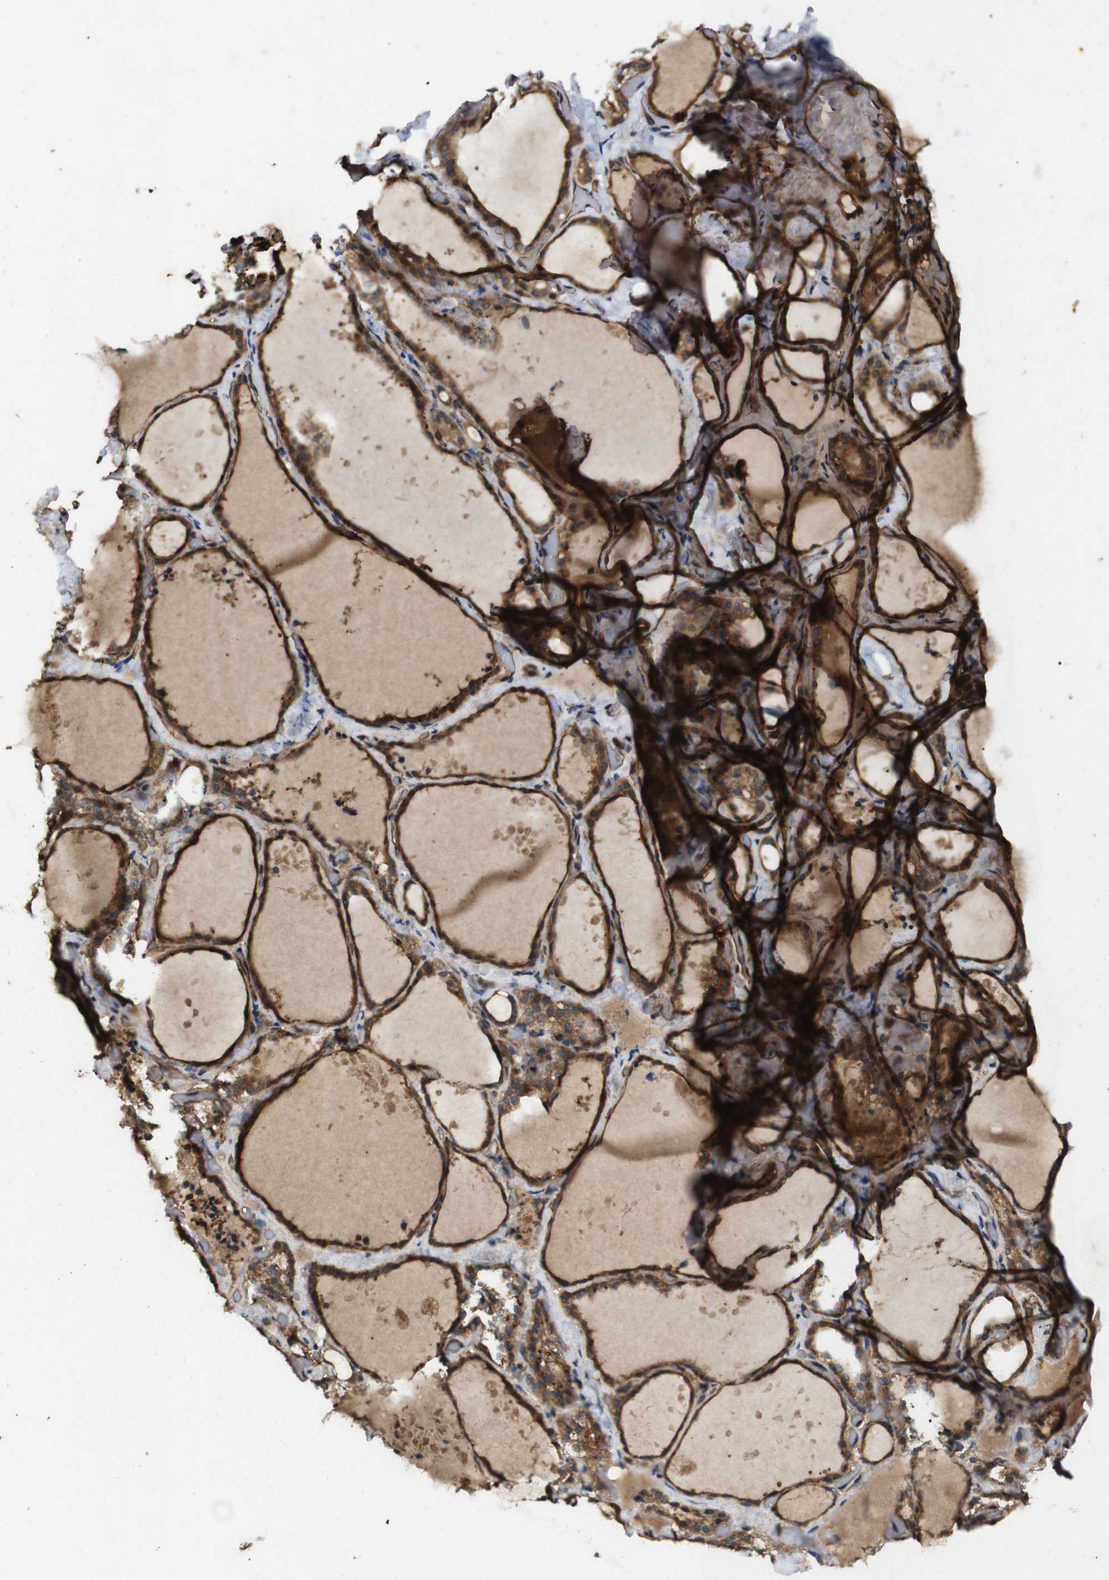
{"staining": {"intensity": "strong", "quantity": ">75%", "location": "cytoplasmic/membranous"}, "tissue": "thyroid gland", "cell_type": "Glandular cells", "image_type": "normal", "snomed": [{"axis": "morphology", "description": "Normal tissue, NOS"}, {"axis": "topography", "description": "Thyroid gland"}], "caption": "Protein analysis of benign thyroid gland demonstrates strong cytoplasmic/membranous expression in approximately >75% of glandular cells.", "gene": "RIPK1", "patient": {"sex": "female", "age": 44}}